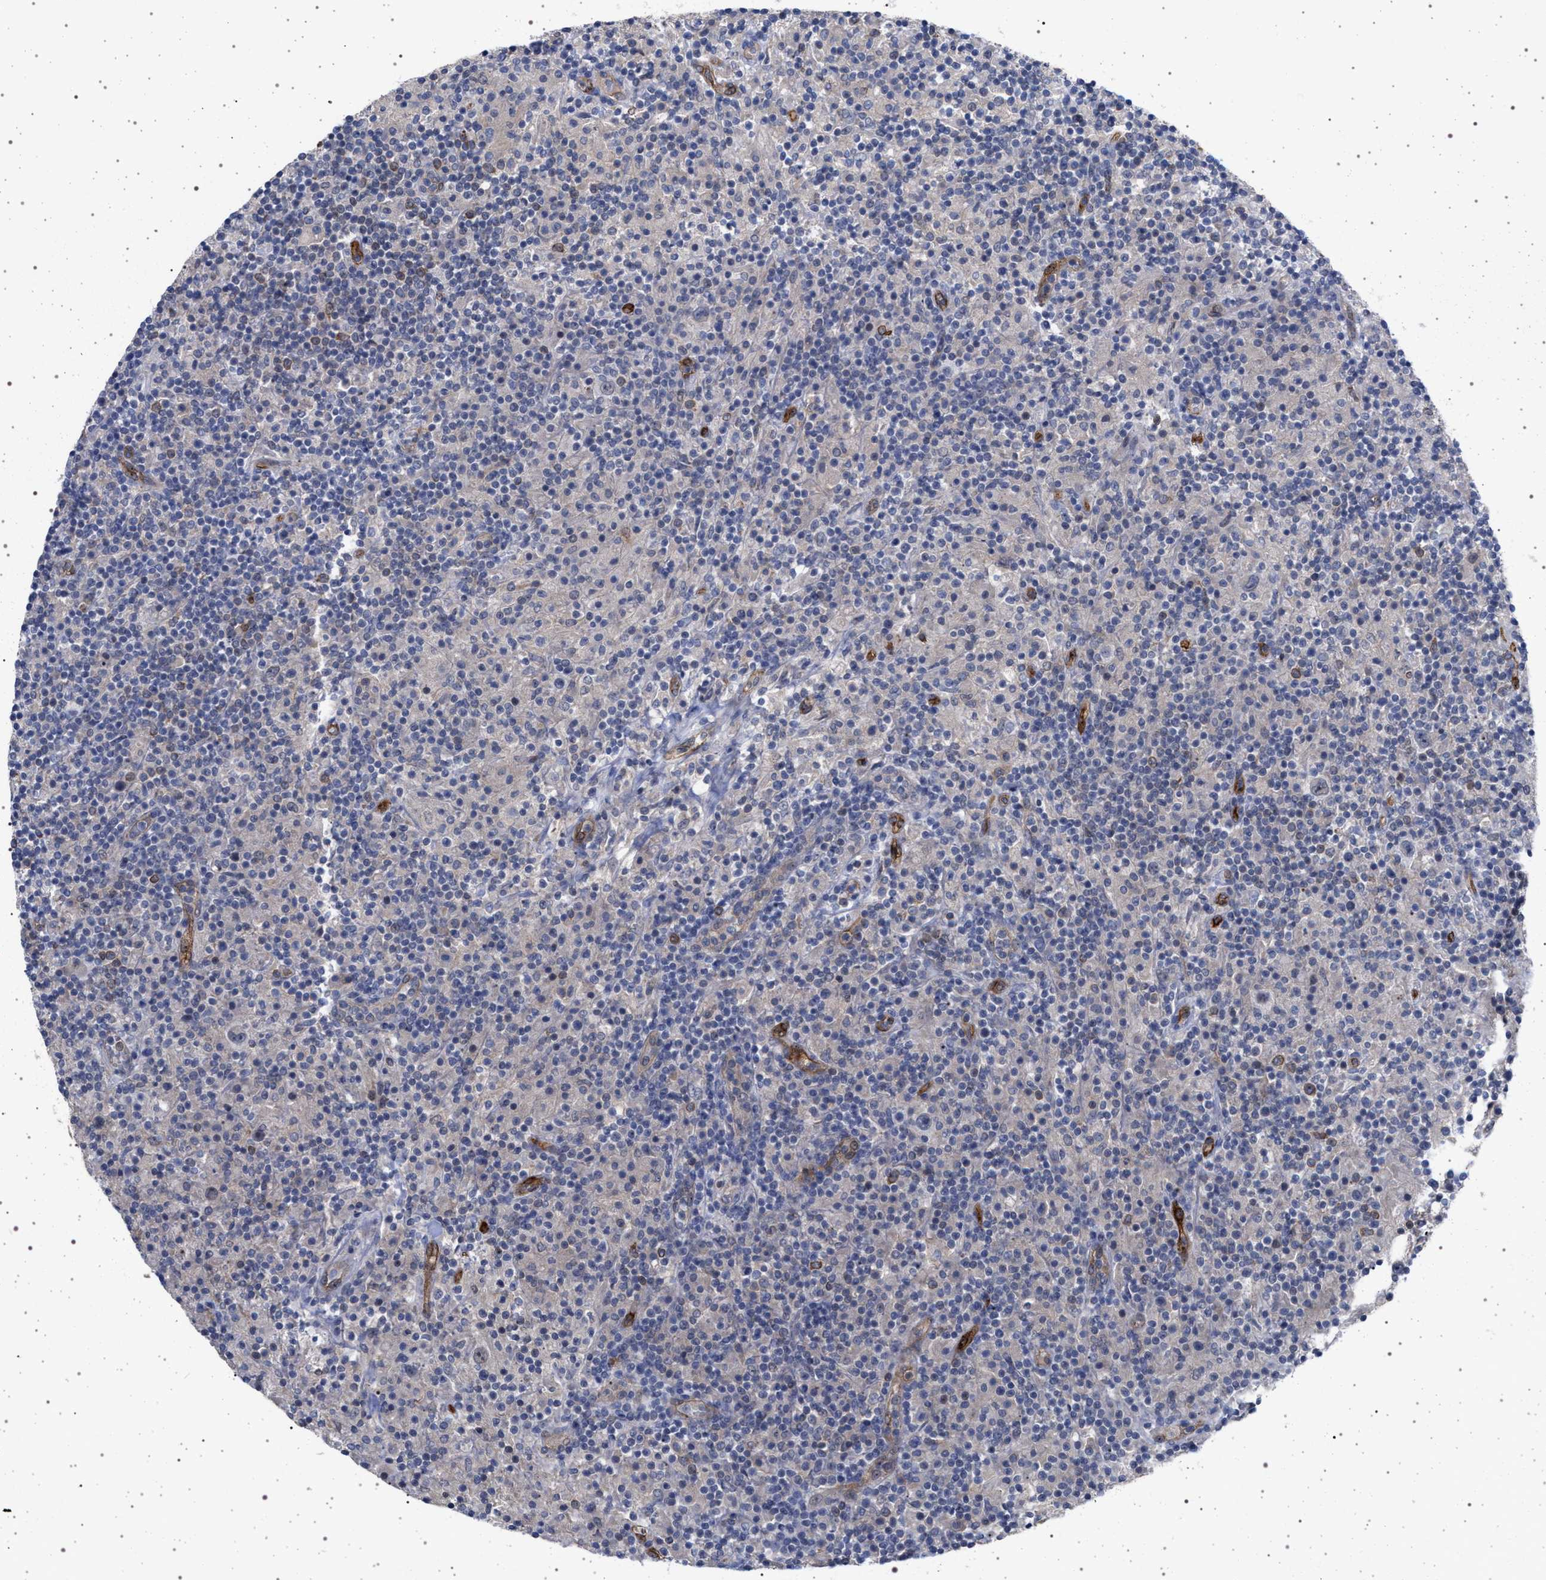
{"staining": {"intensity": "moderate", "quantity": "<25%", "location": "nuclear"}, "tissue": "lymphoma", "cell_type": "Tumor cells", "image_type": "cancer", "snomed": [{"axis": "morphology", "description": "Hodgkin's disease, NOS"}, {"axis": "topography", "description": "Lymph node"}], "caption": "Lymphoma stained for a protein displays moderate nuclear positivity in tumor cells.", "gene": "RBM48", "patient": {"sex": "male", "age": 70}}